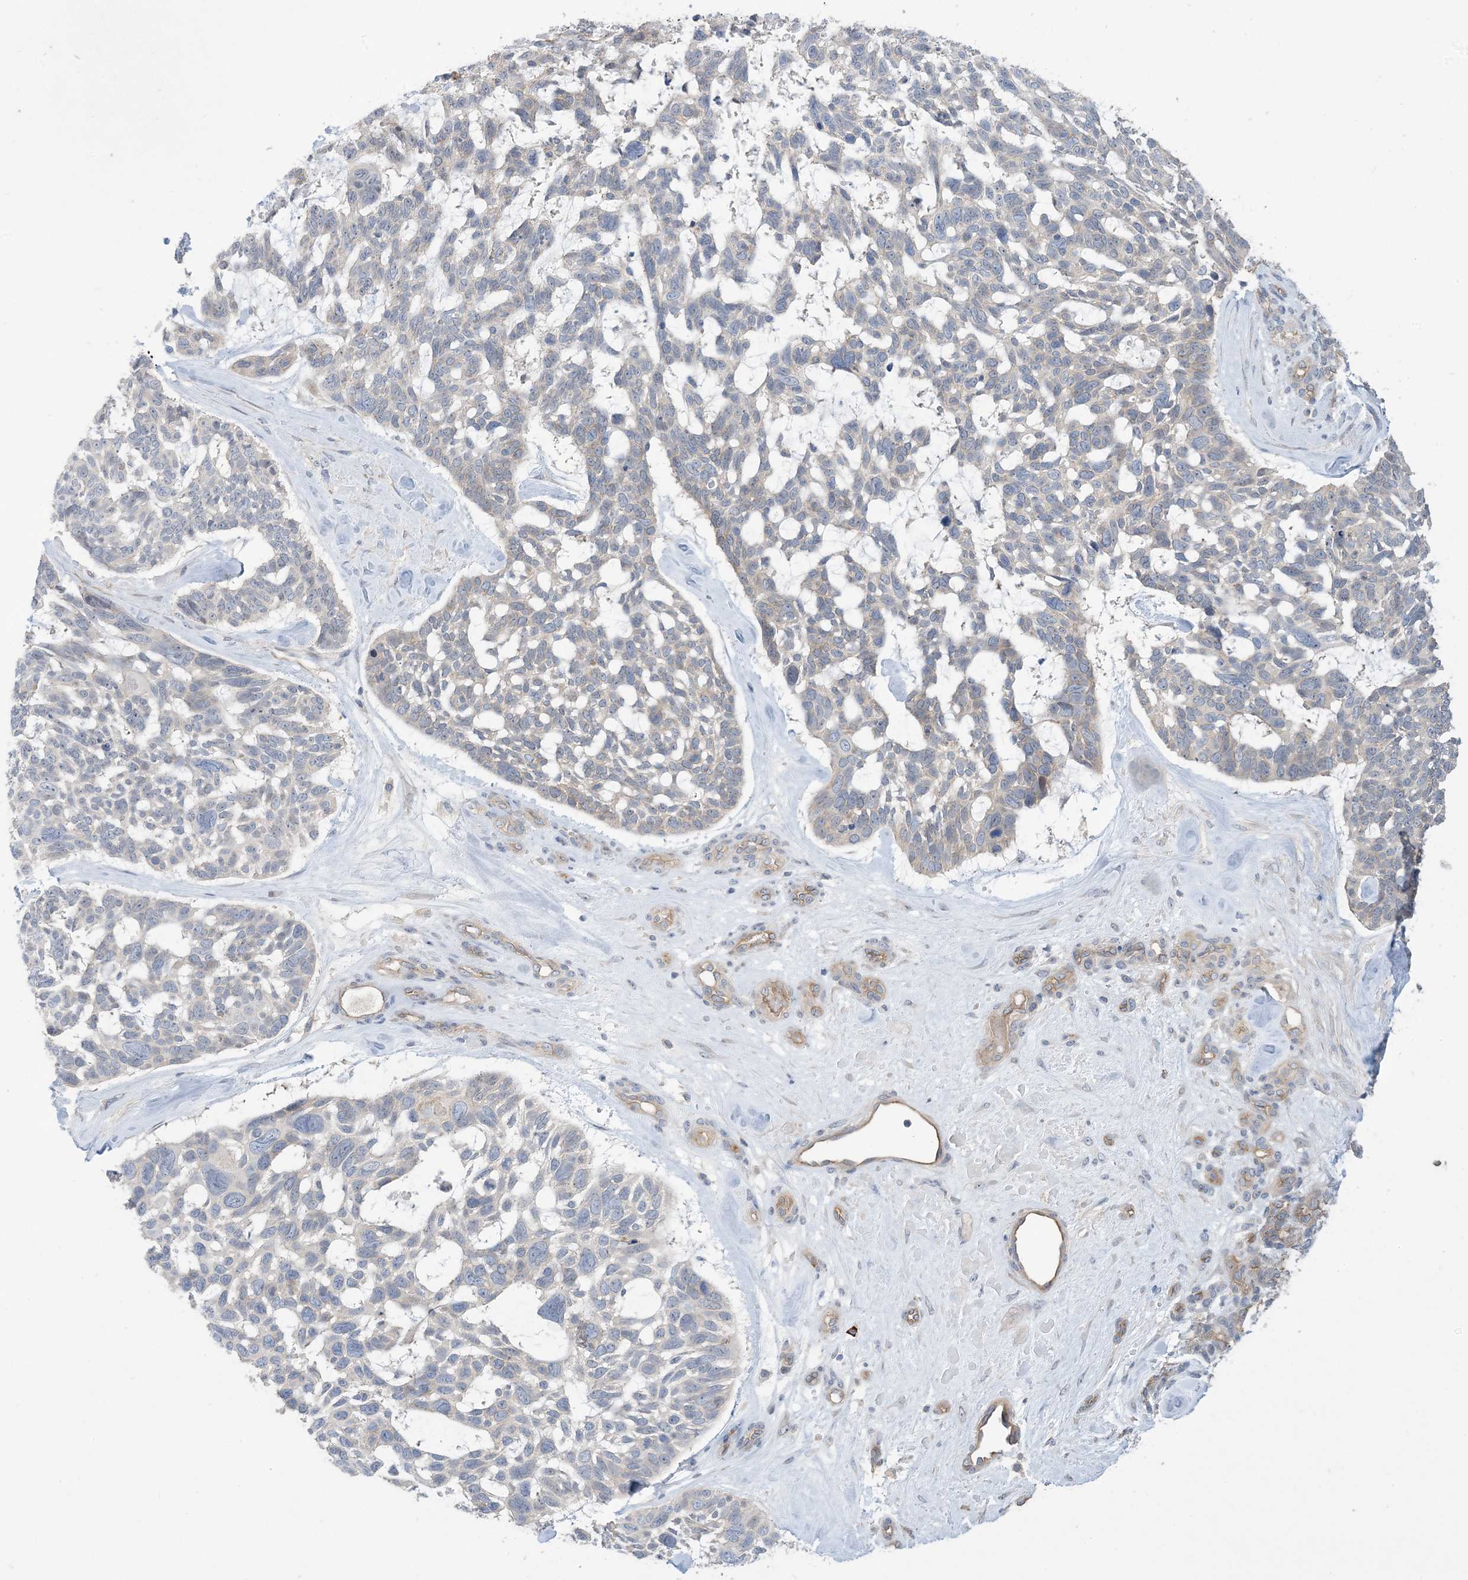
{"staining": {"intensity": "negative", "quantity": "none", "location": "none"}, "tissue": "skin cancer", "cell_type": "Tumor cells", "image_type": "cancer", "snomed": [{"axis": "morphology", "description": "Basal cell carcinoma"}, {"axis": "topography", "description": "Skin"}], "caption": "An immunohistochemistry (IHC) micrograph of skin cancer is shown. There is no staining in tumor cells of skin cancer.", "gene": "AOC1", "patient": {"sex": "male", "age": 88}}